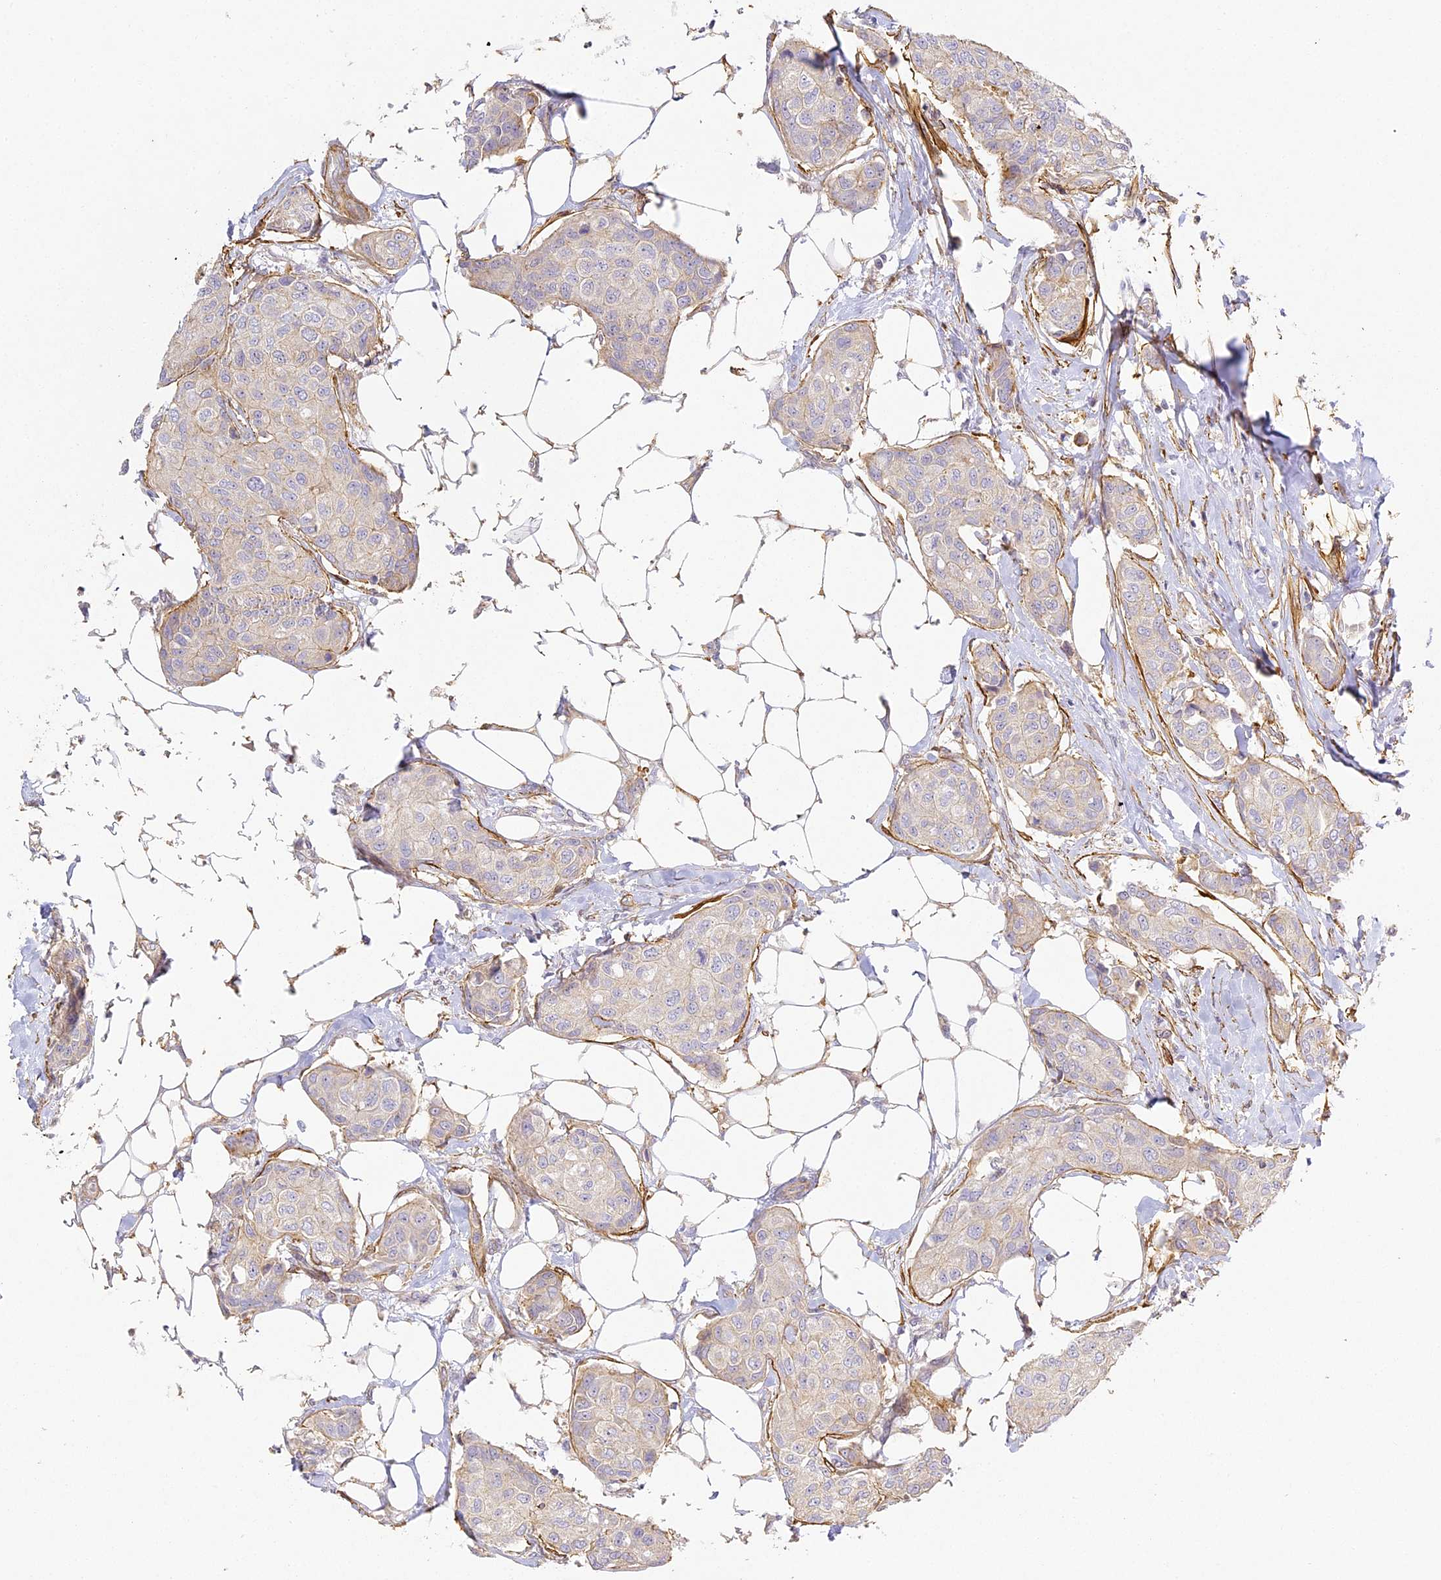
{"staining": {"intensity": "weak", "quantity": "<25%", "location": "cytoplasmic/membranous"}, "tissue": "breast cancer", "cell_type": "Tumor cells", "image_type": "cancer", "snomed": [{"axis": "morphology", "description": "Duct carcinoma"}, {"axis": "topography", "description": "Breast"}], "caption": "An IHC image of breast infiltrating ductal carcinoma is shown. There is no staining in tumor cells of breast infiltrating ductal carcinoma.", "gene": "MED28", "patient": {"sex": "female", "age": 80}}